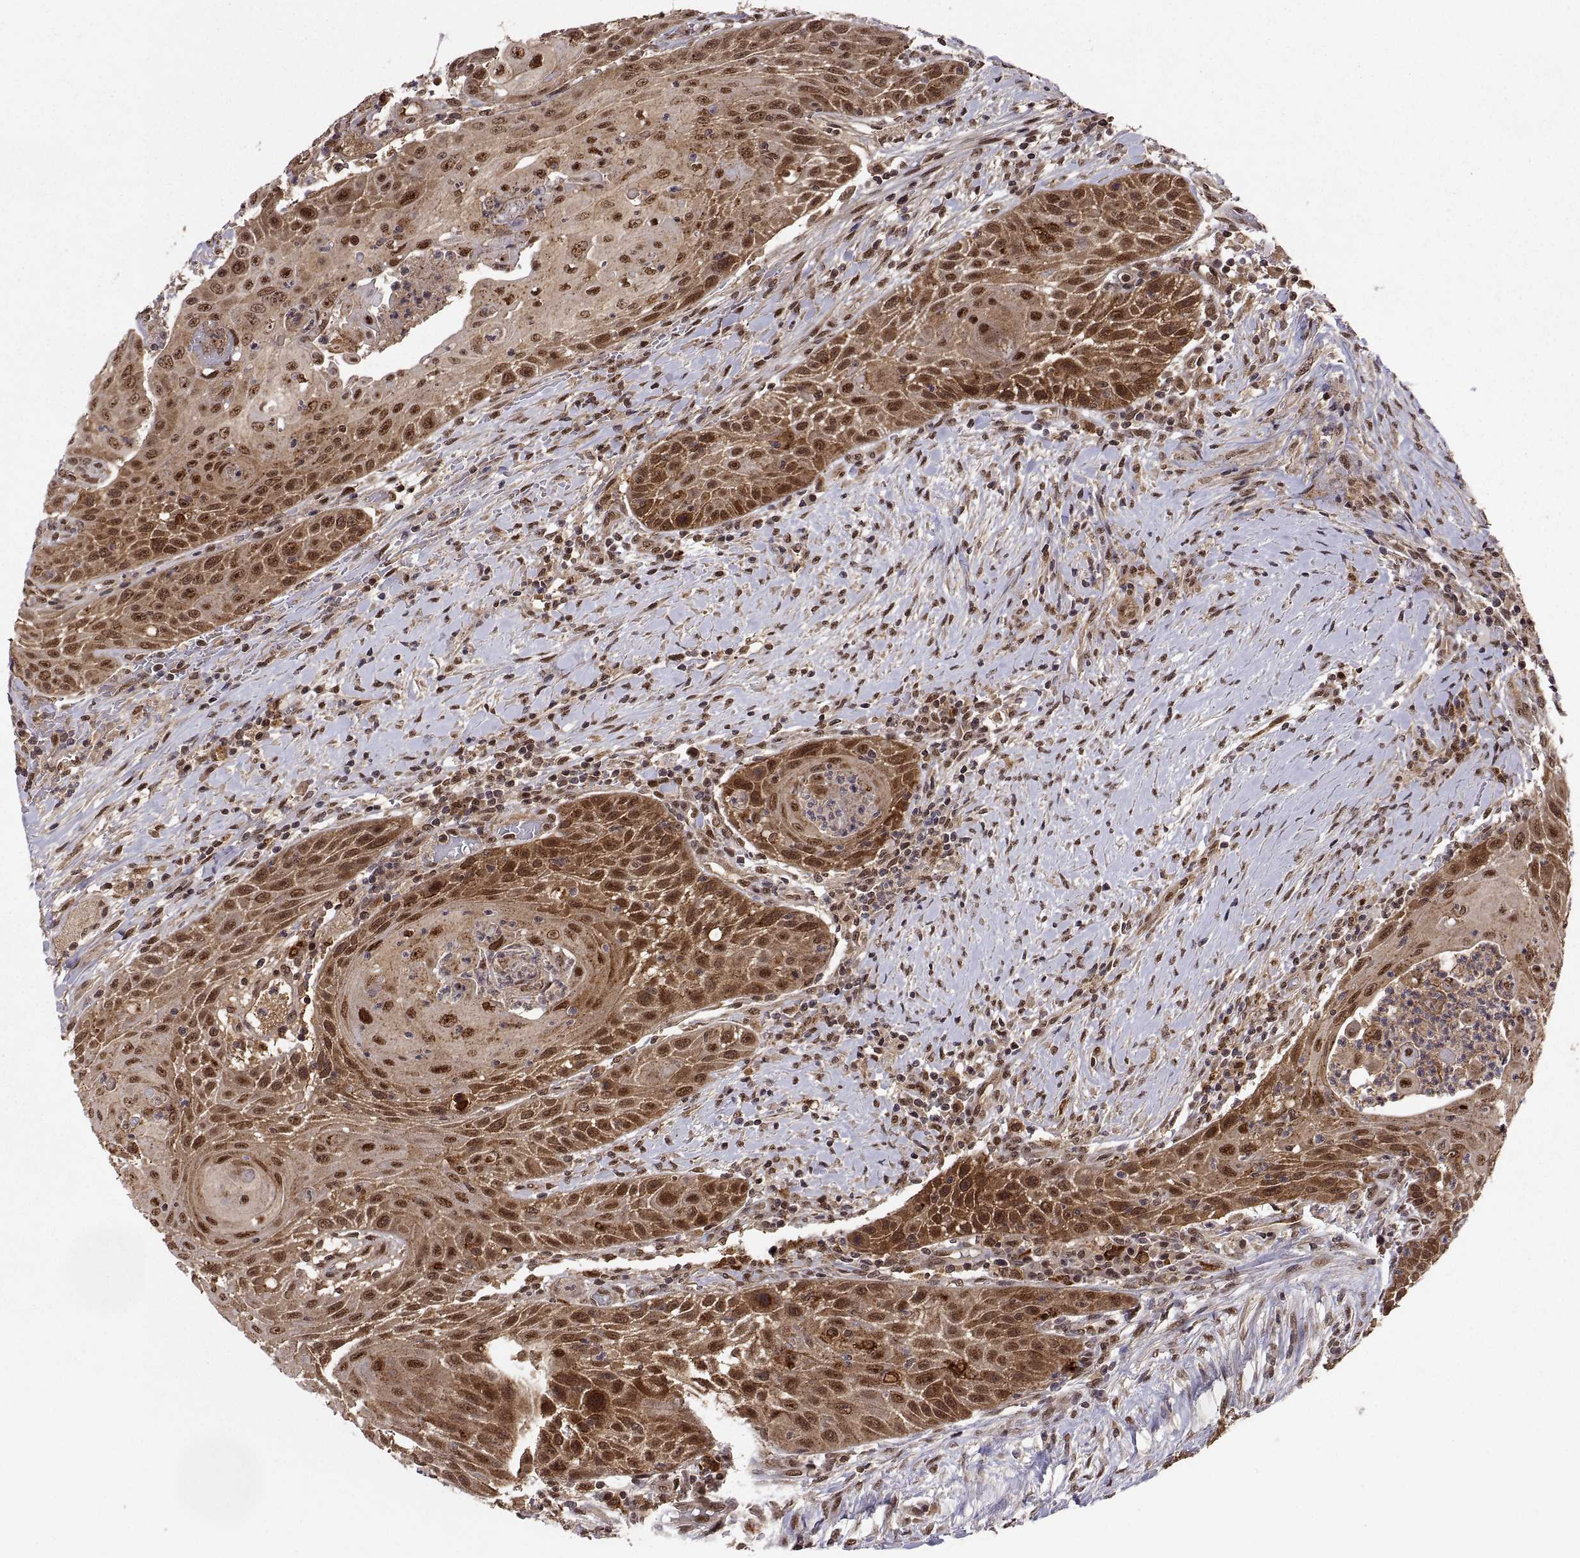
{"staining": {"intensity": "strong", "quantity": ">75%", "location": "cytoplasmic/membranous,nuclear"}, "tissue": "head and neck cancer", "cell_type": "Tumor cells", "image_type": "cancer", "snomed": [{"axis": "morphology", "description": "Squamous cell carcinoma, NOS"}, {"axis": "topography", "description": "Head-Neck"}], "caption": "Protein staining of head and neck squamous cell carcinoma tissue exhibits strong cytoplasmic/membranous and nuclear positivity in about >75% of tumor cells.", "gene": "PSMC2", "patient": {"sex": "male", "age": 69}}